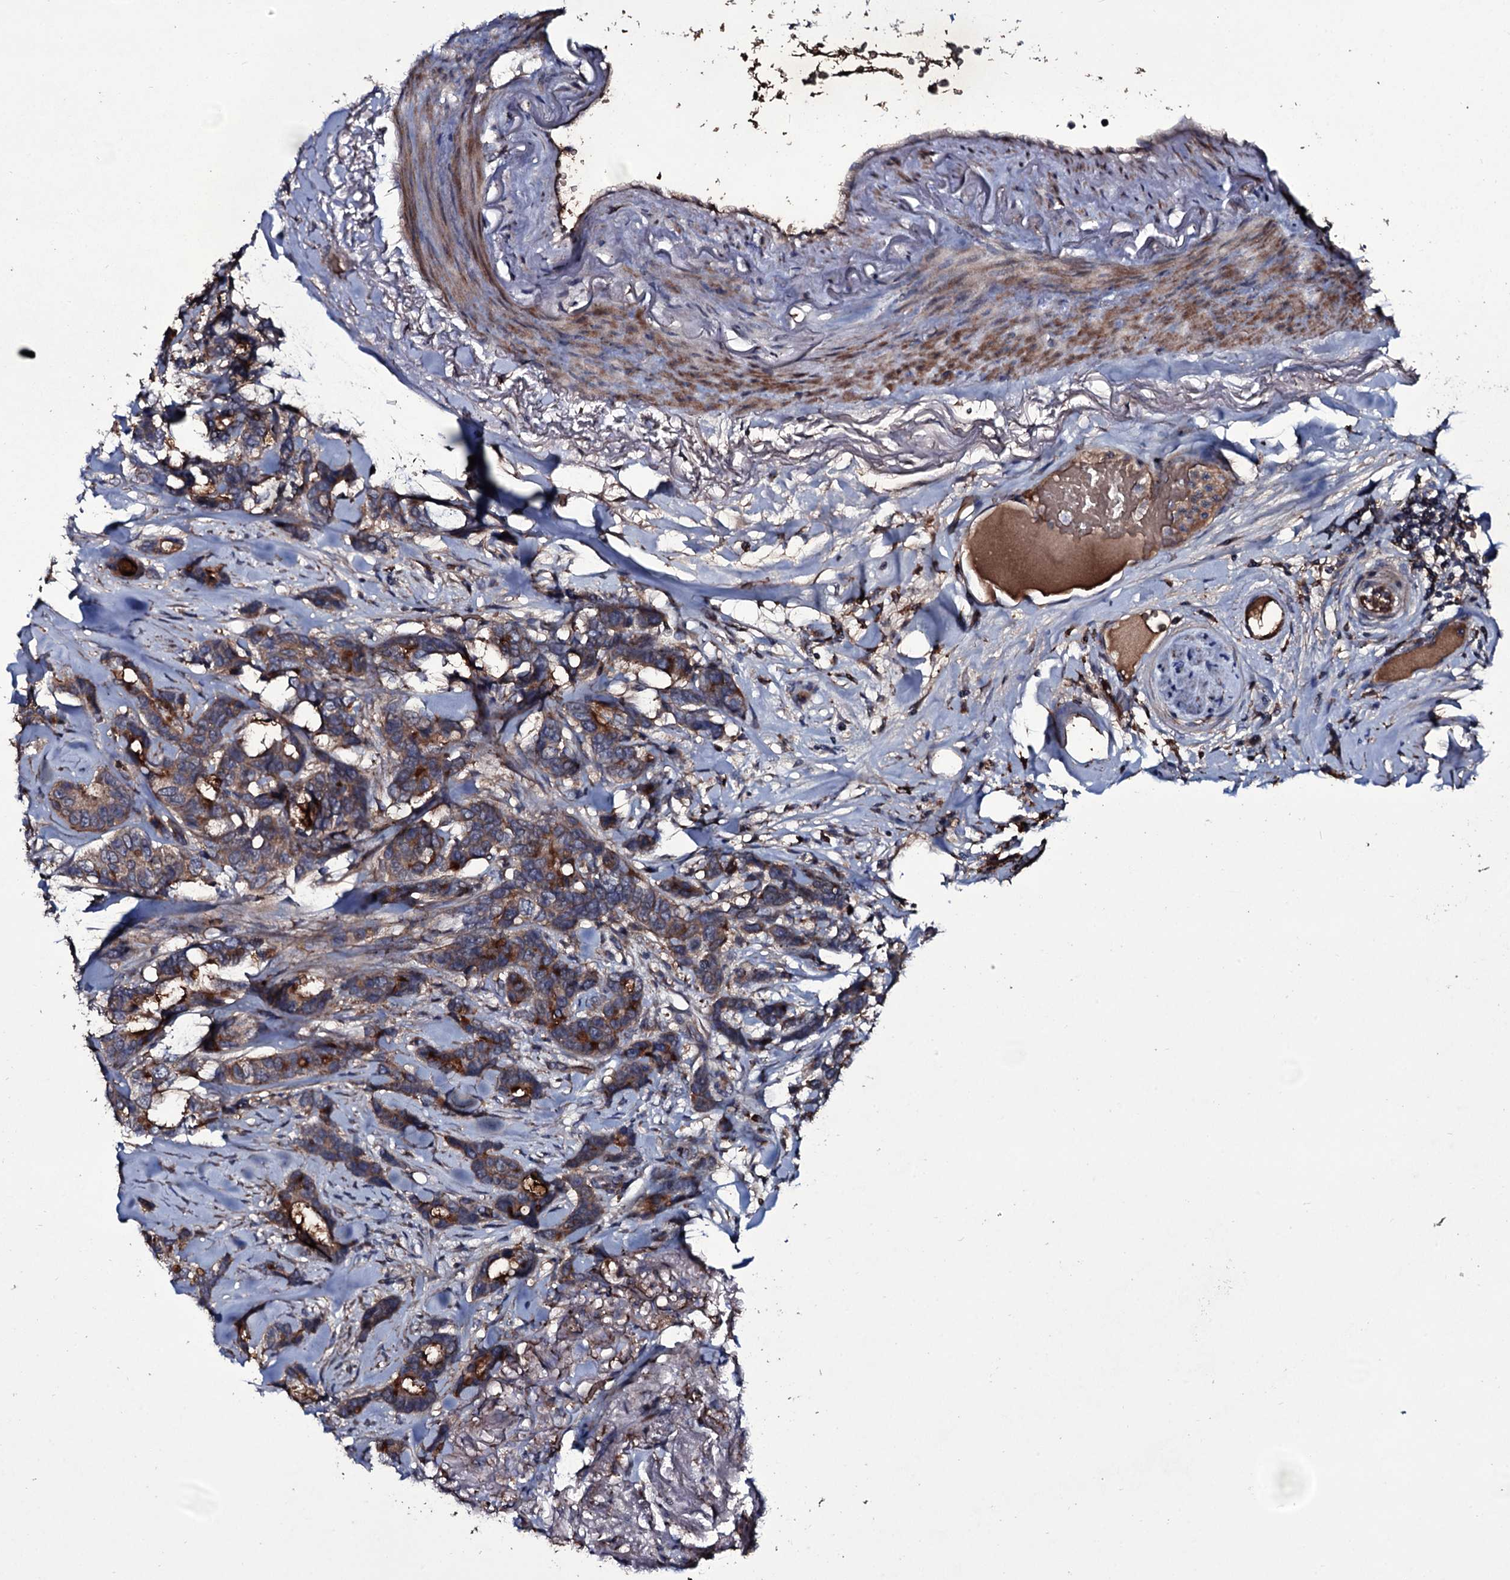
{"staining": {"intensity": "strong", "quantity": "25%-75%", "location": "cytoplasmic/membranous"}, "tissue": "breast cancer", "cell_type": "Tumor cells", "image_type": "cancer", "snomed": [{"axis": "morphology", "description": "Duct carcinoma"}, {"axis": "topography", "description": "Breast"}], "caption": "Tumor cells reveal high levels of strong cytoplasmic/membranous staining in about 25%-75% of cells in human invasive ductal carcinoma (breast).", "gene": "ZSWIM8", "patient": {"sex": "female", "age": 87}}